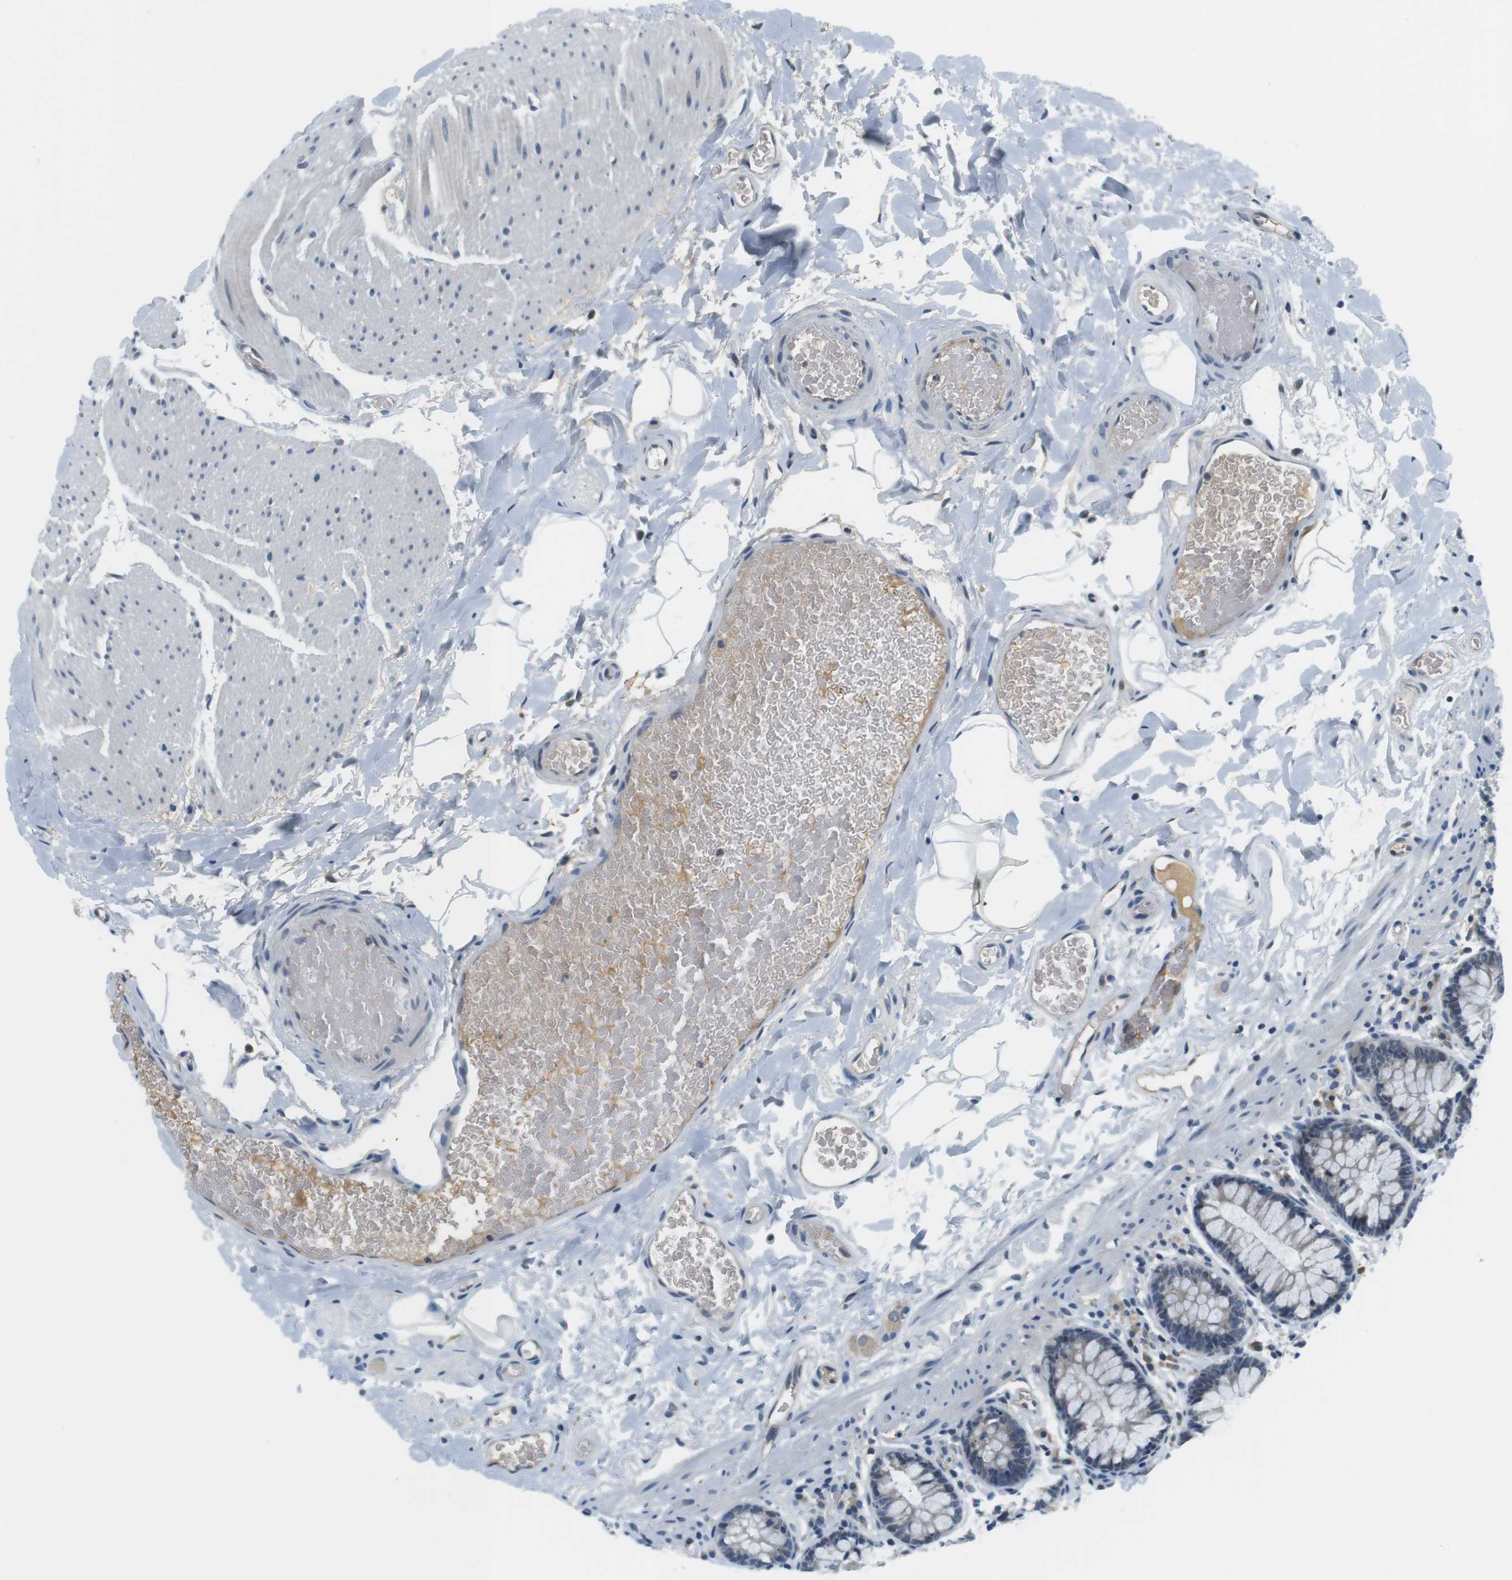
{"staining": {"intensity": "negative", "quantity": "none", "location": "none"}, "tissue": "colon", "cell_type": "Endothelial cells", "image_type": "normal", "snomed": [{"axis": "morphology", "description": "Normal tissue, NOS"}, {"axis": "topography", "description": "Colon"}], "caption": "The image shows no staining of endothelial cells in unremarkable colon.", "gene": "WNT7A", "patient": {"sex": "female", "age": 80}}